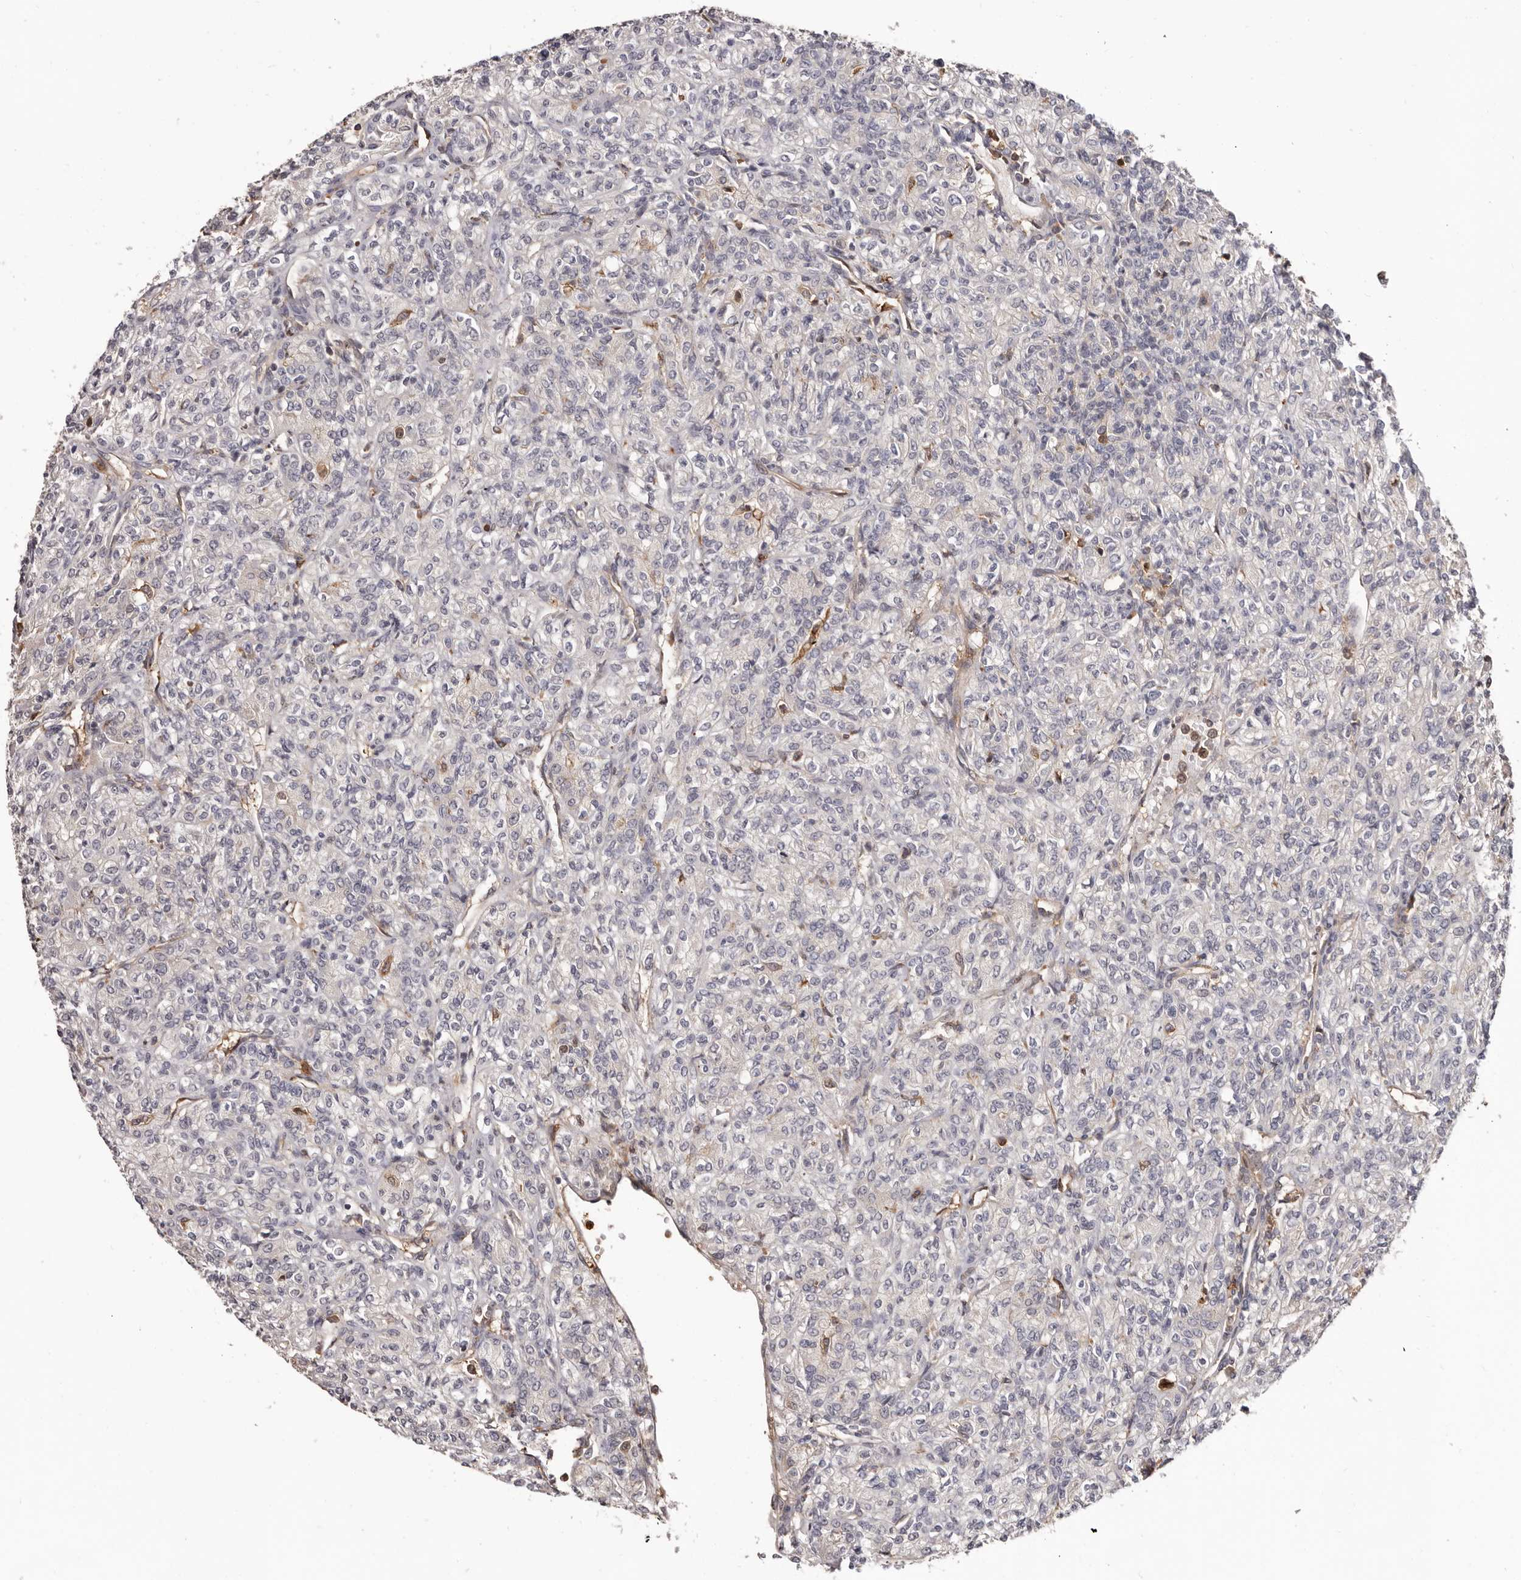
{"staining": {"intensity": "negative", "quantity": "none", "location": "none"}, "tissue": "renal cancer", "cell_type": "Tumor cells", "image_type": "cancer", "snomed": [{"axis": "morphology", "description": "Adenocarcinoma, NOS"}, {"axis": "topography", "description": "Kidney"}], "caption": "An immunohistochemistry (IHC) image of adenocarcinoma (renal) is shown. There is no staining in tumor cells of adenocarcinoma (renal). Brightfield microscopy of immunohistochemistry stained with DAB (3,3'-diaminobenzidine) (brown) and hematoxylin (blue), captured at high magnification.", "gene": "PRR12", "patient": {"sex": "male", "age": 77}}